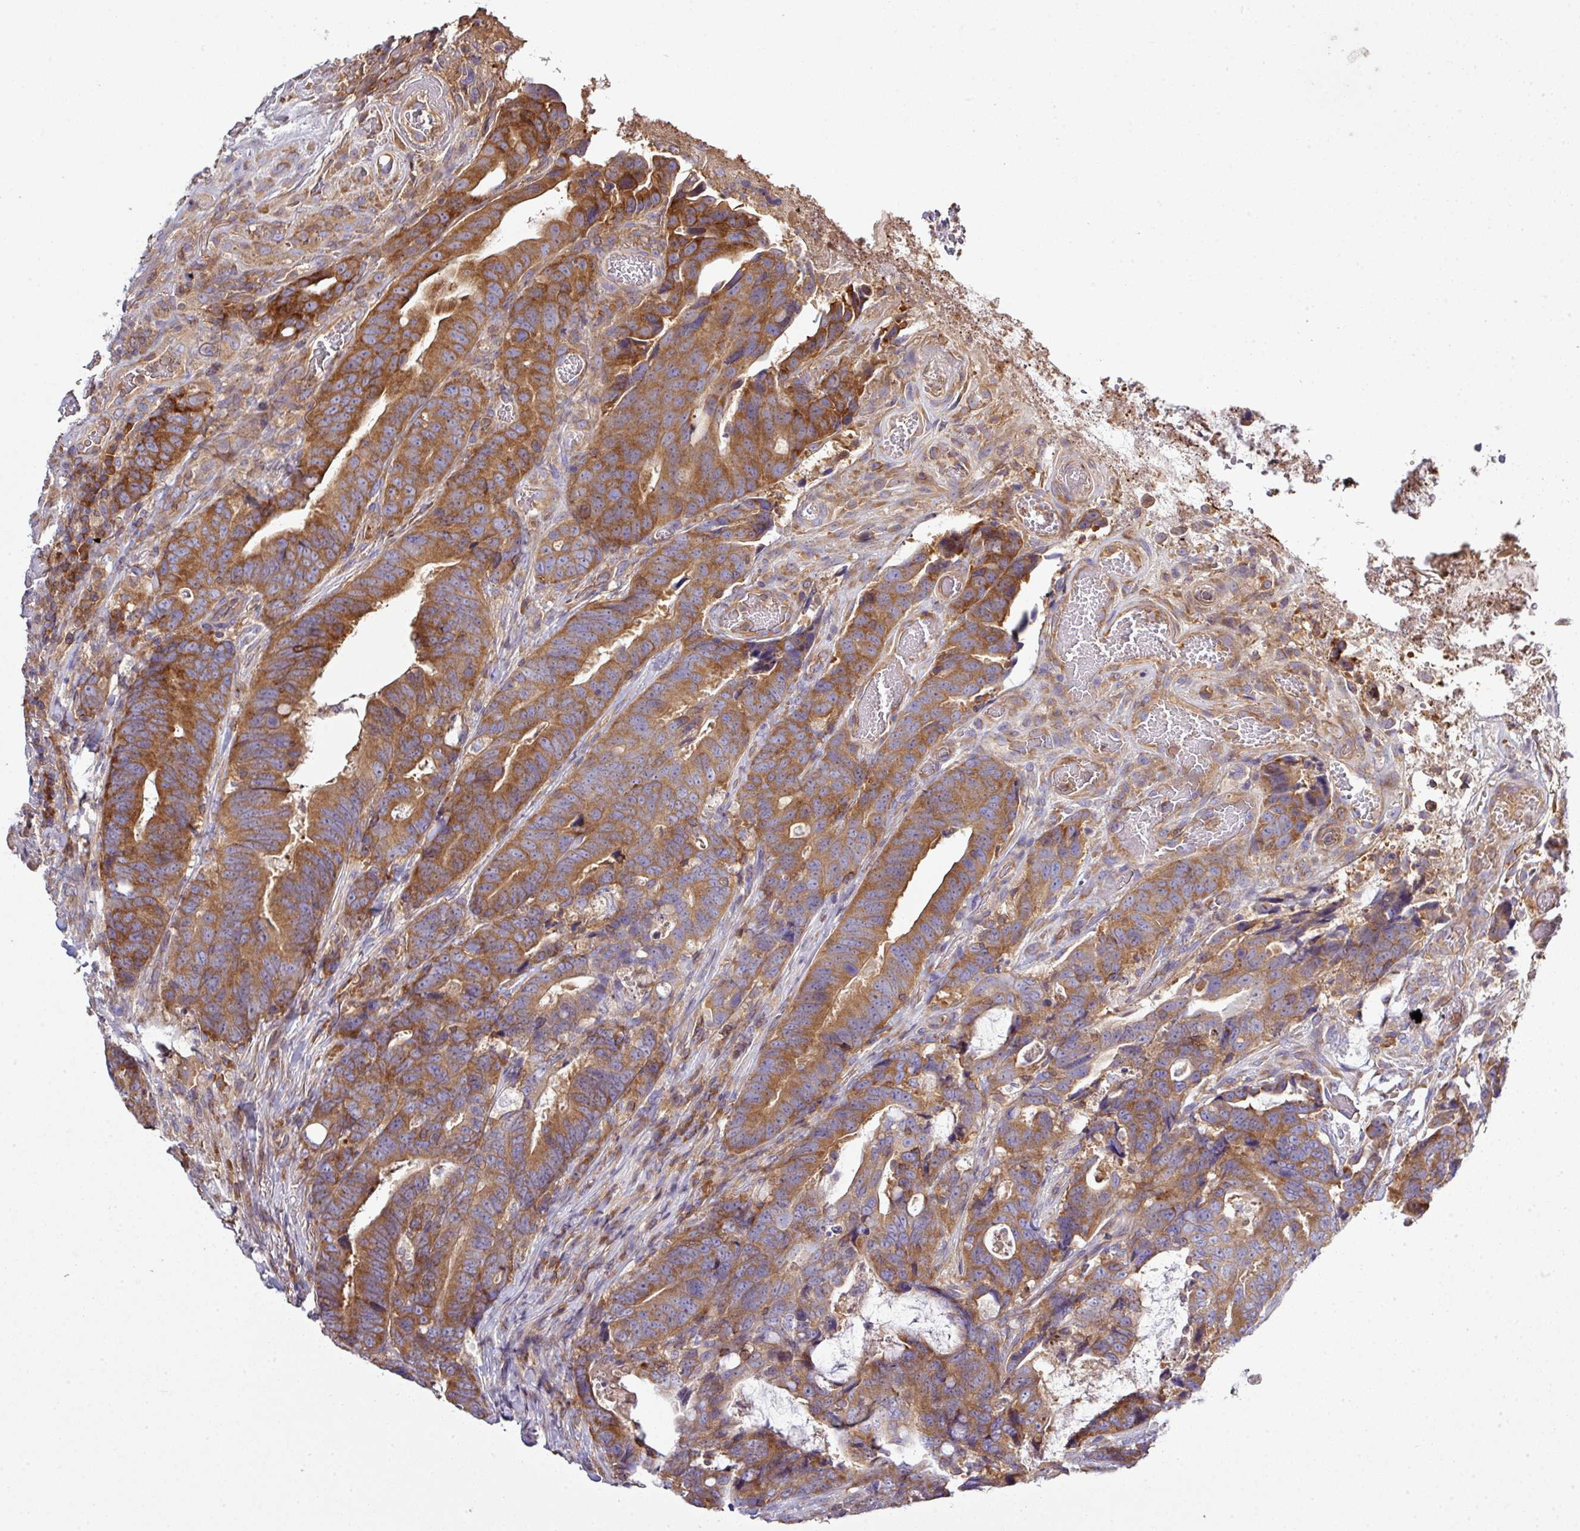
{"staining": {"intensity": "moderate", "quantity": ">75%", "location": "cytoplasmic/membranous"}, "tissue": "colorectal cancer", "cell_type": "Tumor cells", "image_type": "cancer", "snomed": [{"axis": "morphology", "description": "Adenocarcinoma, NOS"}, {"axis": "topography", "description": "Colon"}], "caption": "Protein staining of colorectal cancer (adenocarcinoma) tissue reveals moderate cytoplasmic/membranous expression in about >75% of tumor cells. The protein of interest is stained brown, and the nuclei are stained in blue (DAB (3,3'-diaminobenzidine) IHC with brightfield microscopy, high magnification).", "gene": "LRRC74B", "patient": {"sex": "female", "age": 82}}